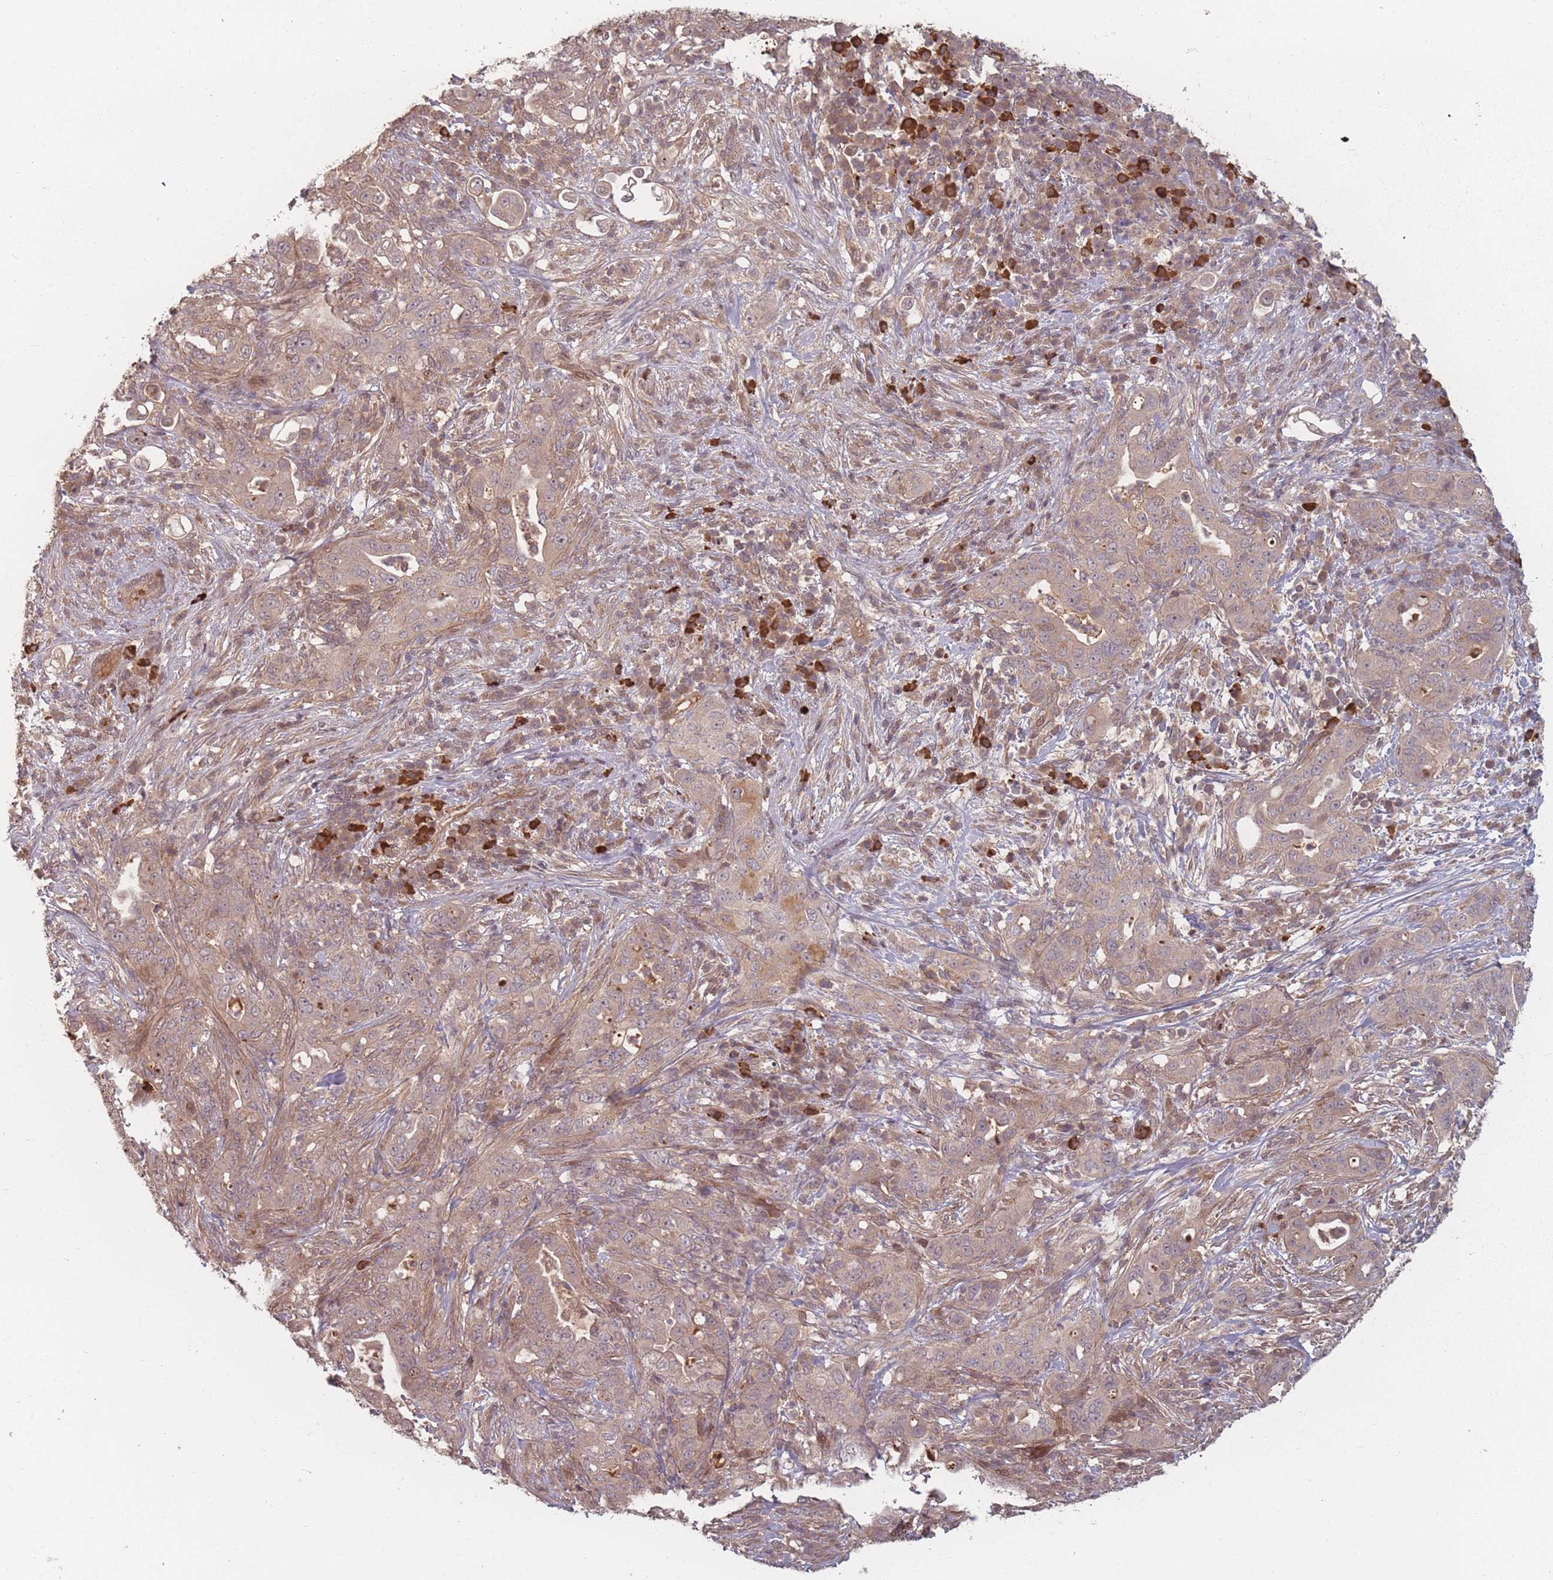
{"staining": {"intensity": "weak", "quantity": "25%-75%", "location": "cytoplasmic/membranous"}, "tissue": "pancreatic cancer", "cell_type": "Tumor cells", "image_type": "cancer", "snomed": [{"axis": "morphology", "description": "Normal tissue, NOS"}, {"axis": "morphology", "description": "Adenocarcinoma, NOS"}, {"axis": "topography", "description": "Lymph node"}, {"axis": "topography", "description": "Pancreas"}], "caption": "Weak cytoplasmic/membranous expression for a protein is appreciated in approximately 25%-75% of tumor cells of pancreatic cancer using IHC.", "gene": "HAGH", "patient": {"sex": "female", "age": 67}}